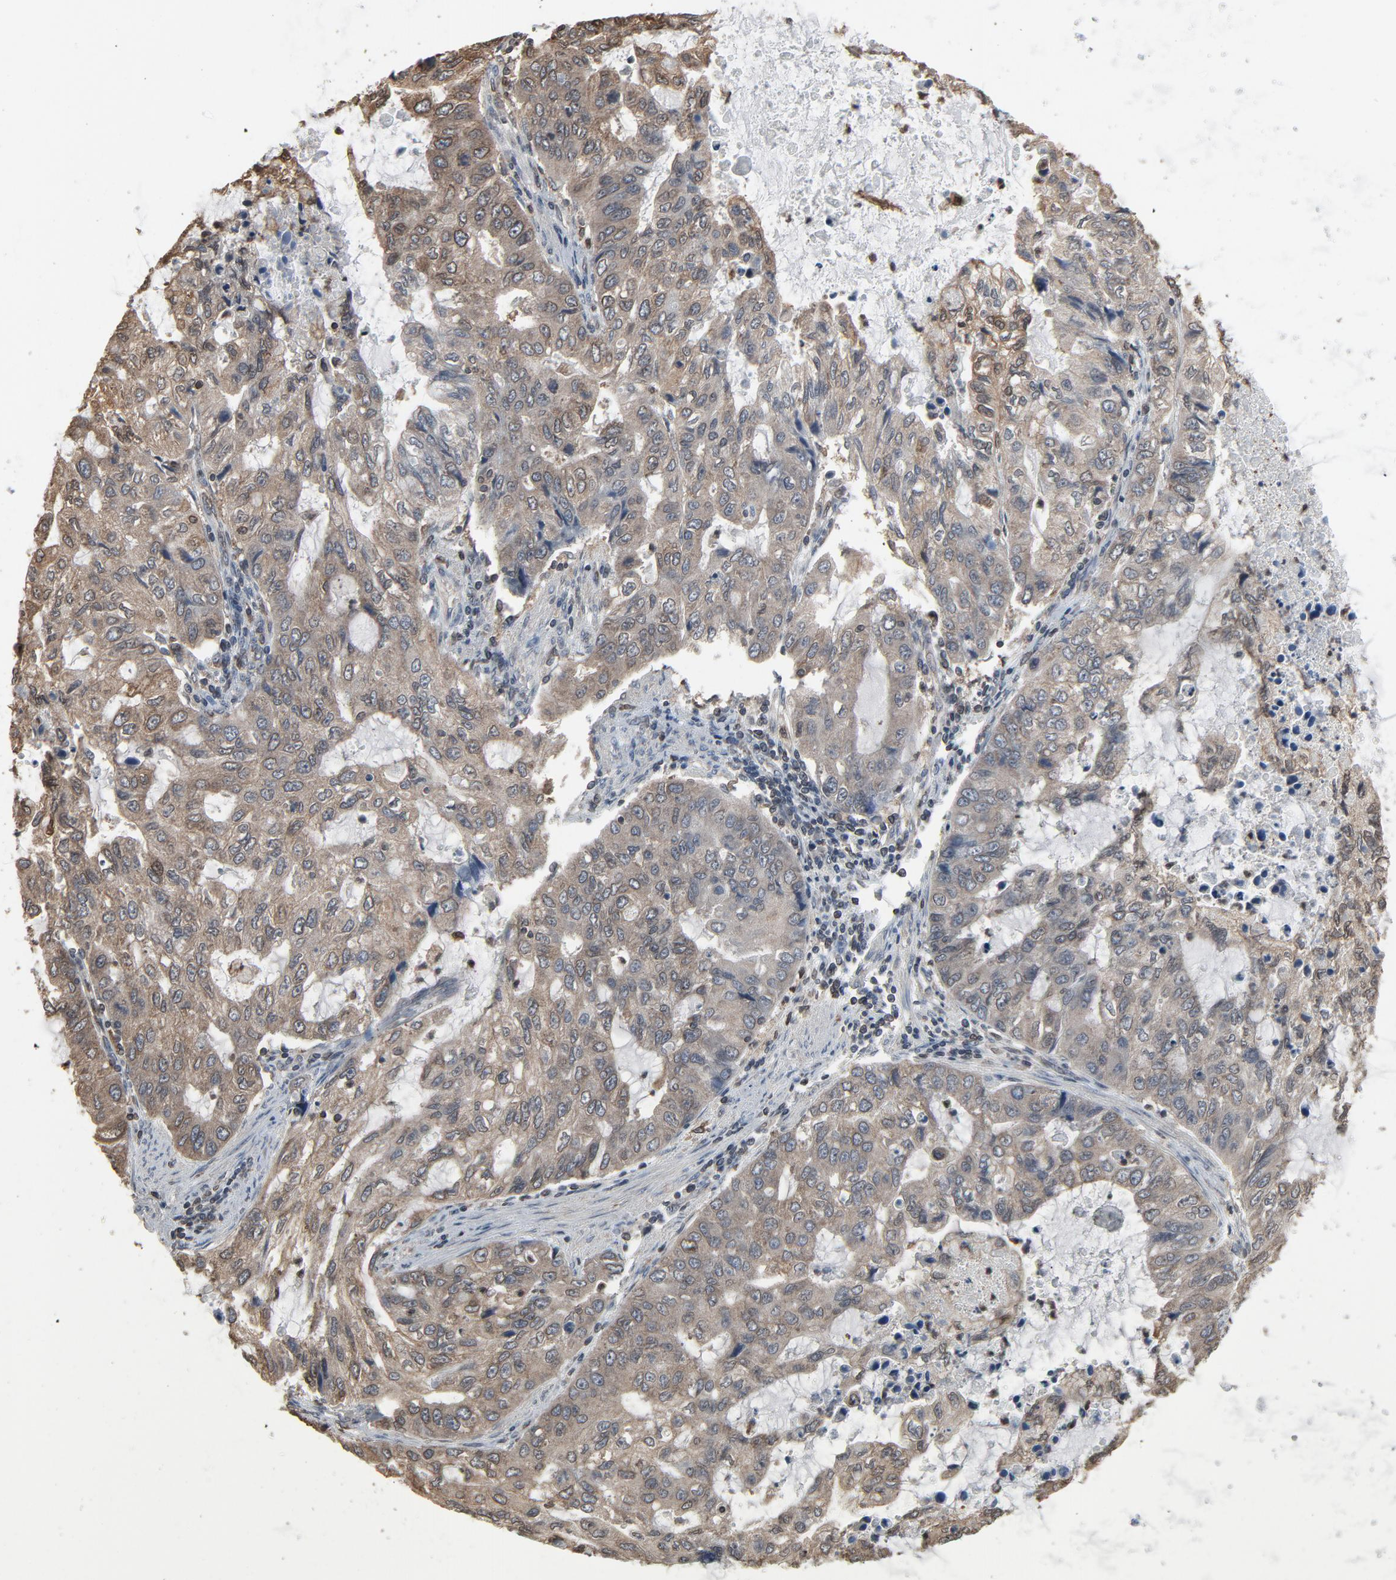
{"staining": {"intensity": "weak", "quantity": ">75%", "location": "cytoplasmic/membranous"}, "tissue": "stomach cancer", "cell_type": "Tumor cells", "image_type": "cancer", "snomed": [{"axis": "morphology", "description": "Adenocarcinoma, NOS"}, {"axis": "topography", "description": "Stomach, upper"}], "caption": "Stomach cancer (adenocarcinoma) stained for a protein (brown) shows weak cytoplasmic/membranous positive positivity in about >75% of tumor cells.", "gene": "UBE2D1", "patient": {"sex": "female", "age": 52}}